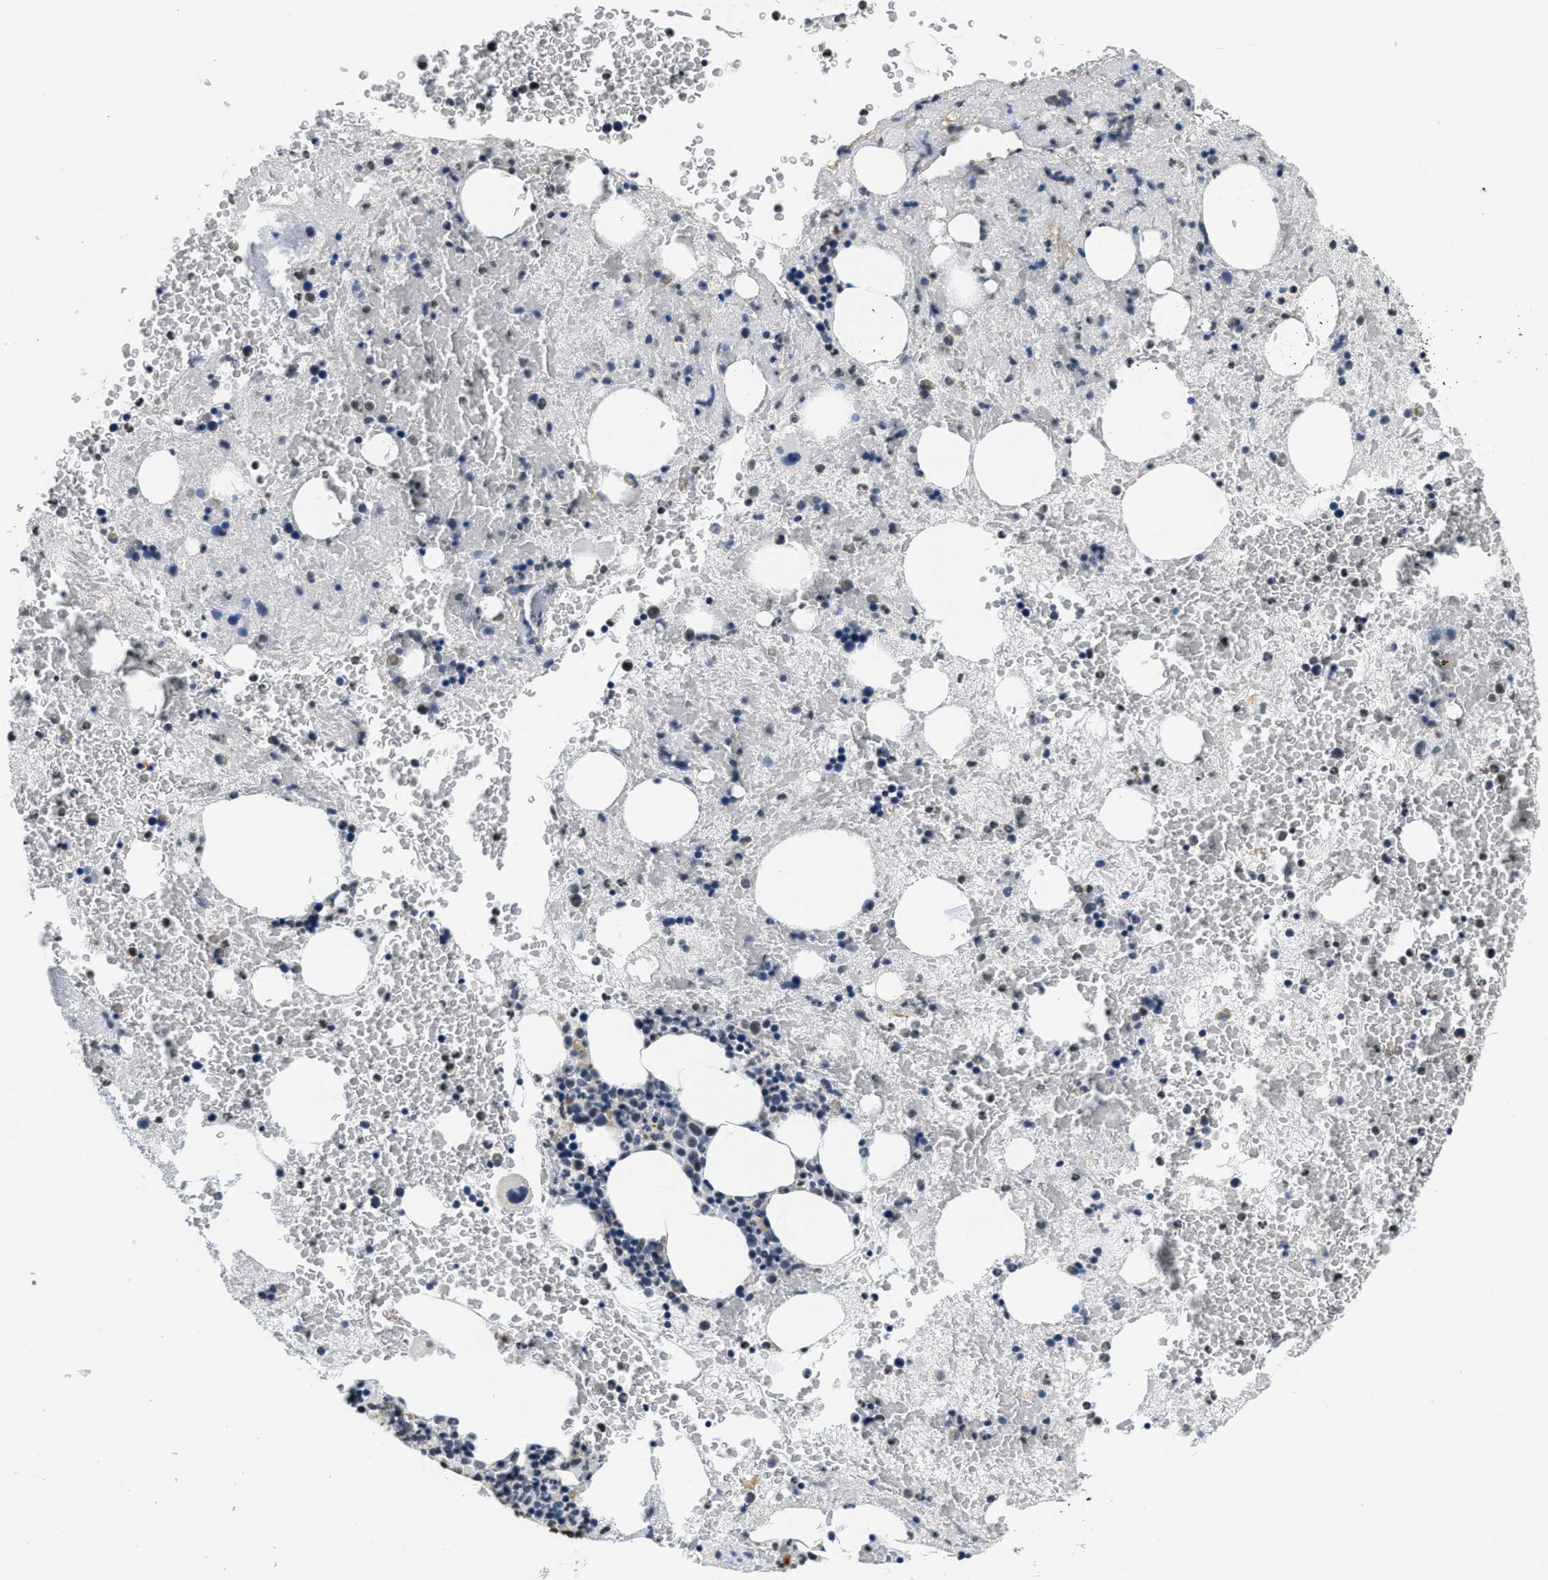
{"staining": {"intensity": "negative", "quantity": "none", "location": "none"}, "tissue": "bone marrow", "cell_type": "Hematopoietic cells", "image_type": "normal", "snomed": [{"axis": "morphology", "description": "Normal tissue, NOS"}, {"axis": "morphology", "description": "Inflammation, NOS"}, {"axis": "topography", "description": "Bone marrow"}], "caption": "This is a photomicrograph of immunohistochemistry (IHC) staining of benign bone marrow, which shows no staining in hematopoietic cells. (IHC, brightfield microscopy, high magnification).", "gene": "CA4", "patient": {"sex": "male", "age": 63}}